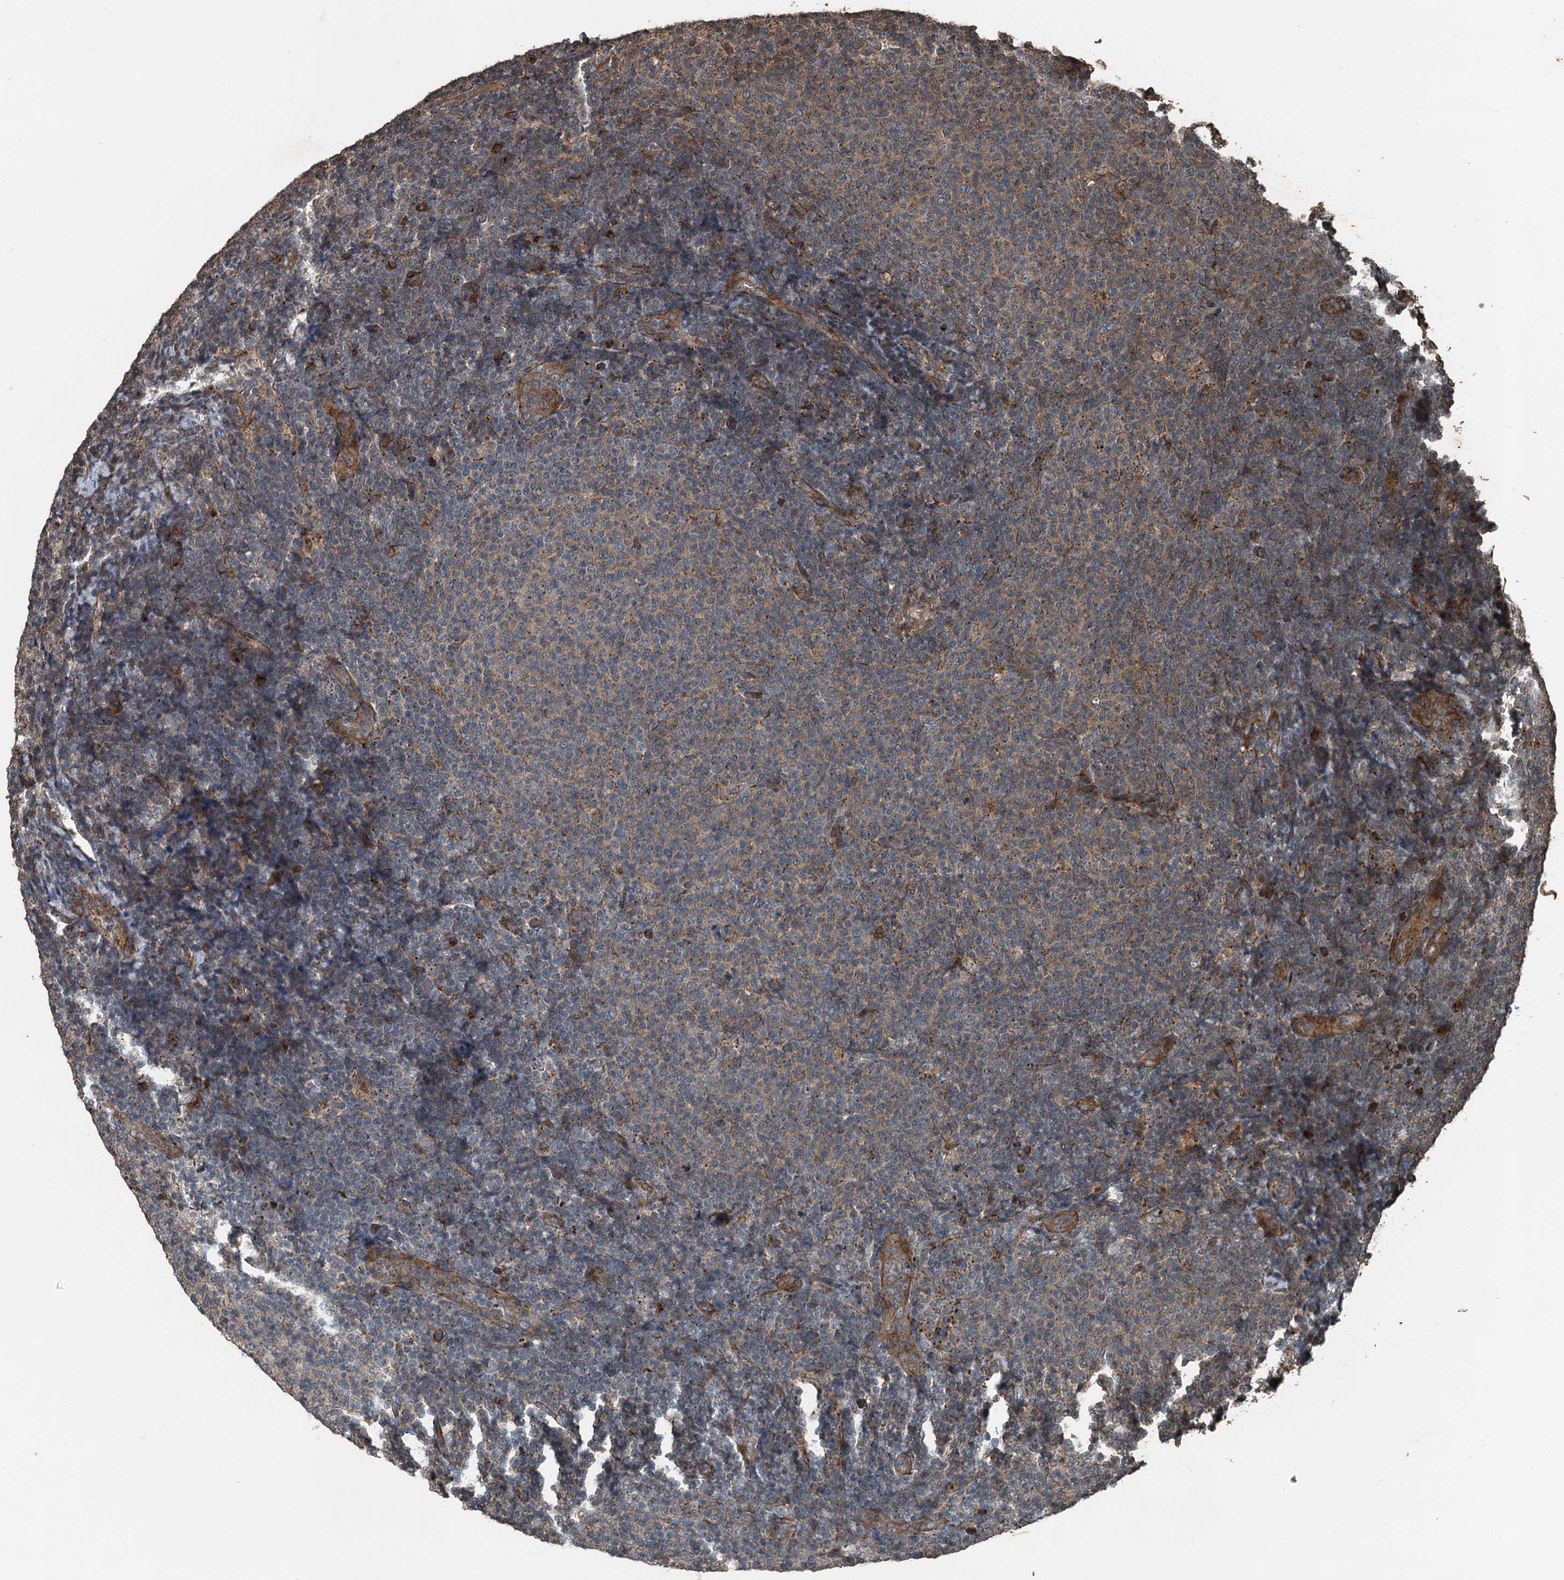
{"staining": {"intensity": "negative", "quantity": "none", "location": "none"}, "tissue": "lymphoma", "cell_type": "Tumor cells", "image_type": "cancer", "snomed": [{"axis": "morphology", "description": "Malignant lymphoma, non-Hodgkin's type, Low grade"}, {"axis": "topography", "description": "Lymph node"}], "caption": "DAB immunohistochemical staining of human lymphoma demonstrates no significant positivity in tumor cells.", "gene": "TCTN1", "patient": {"sex": "male", "age": 66}}